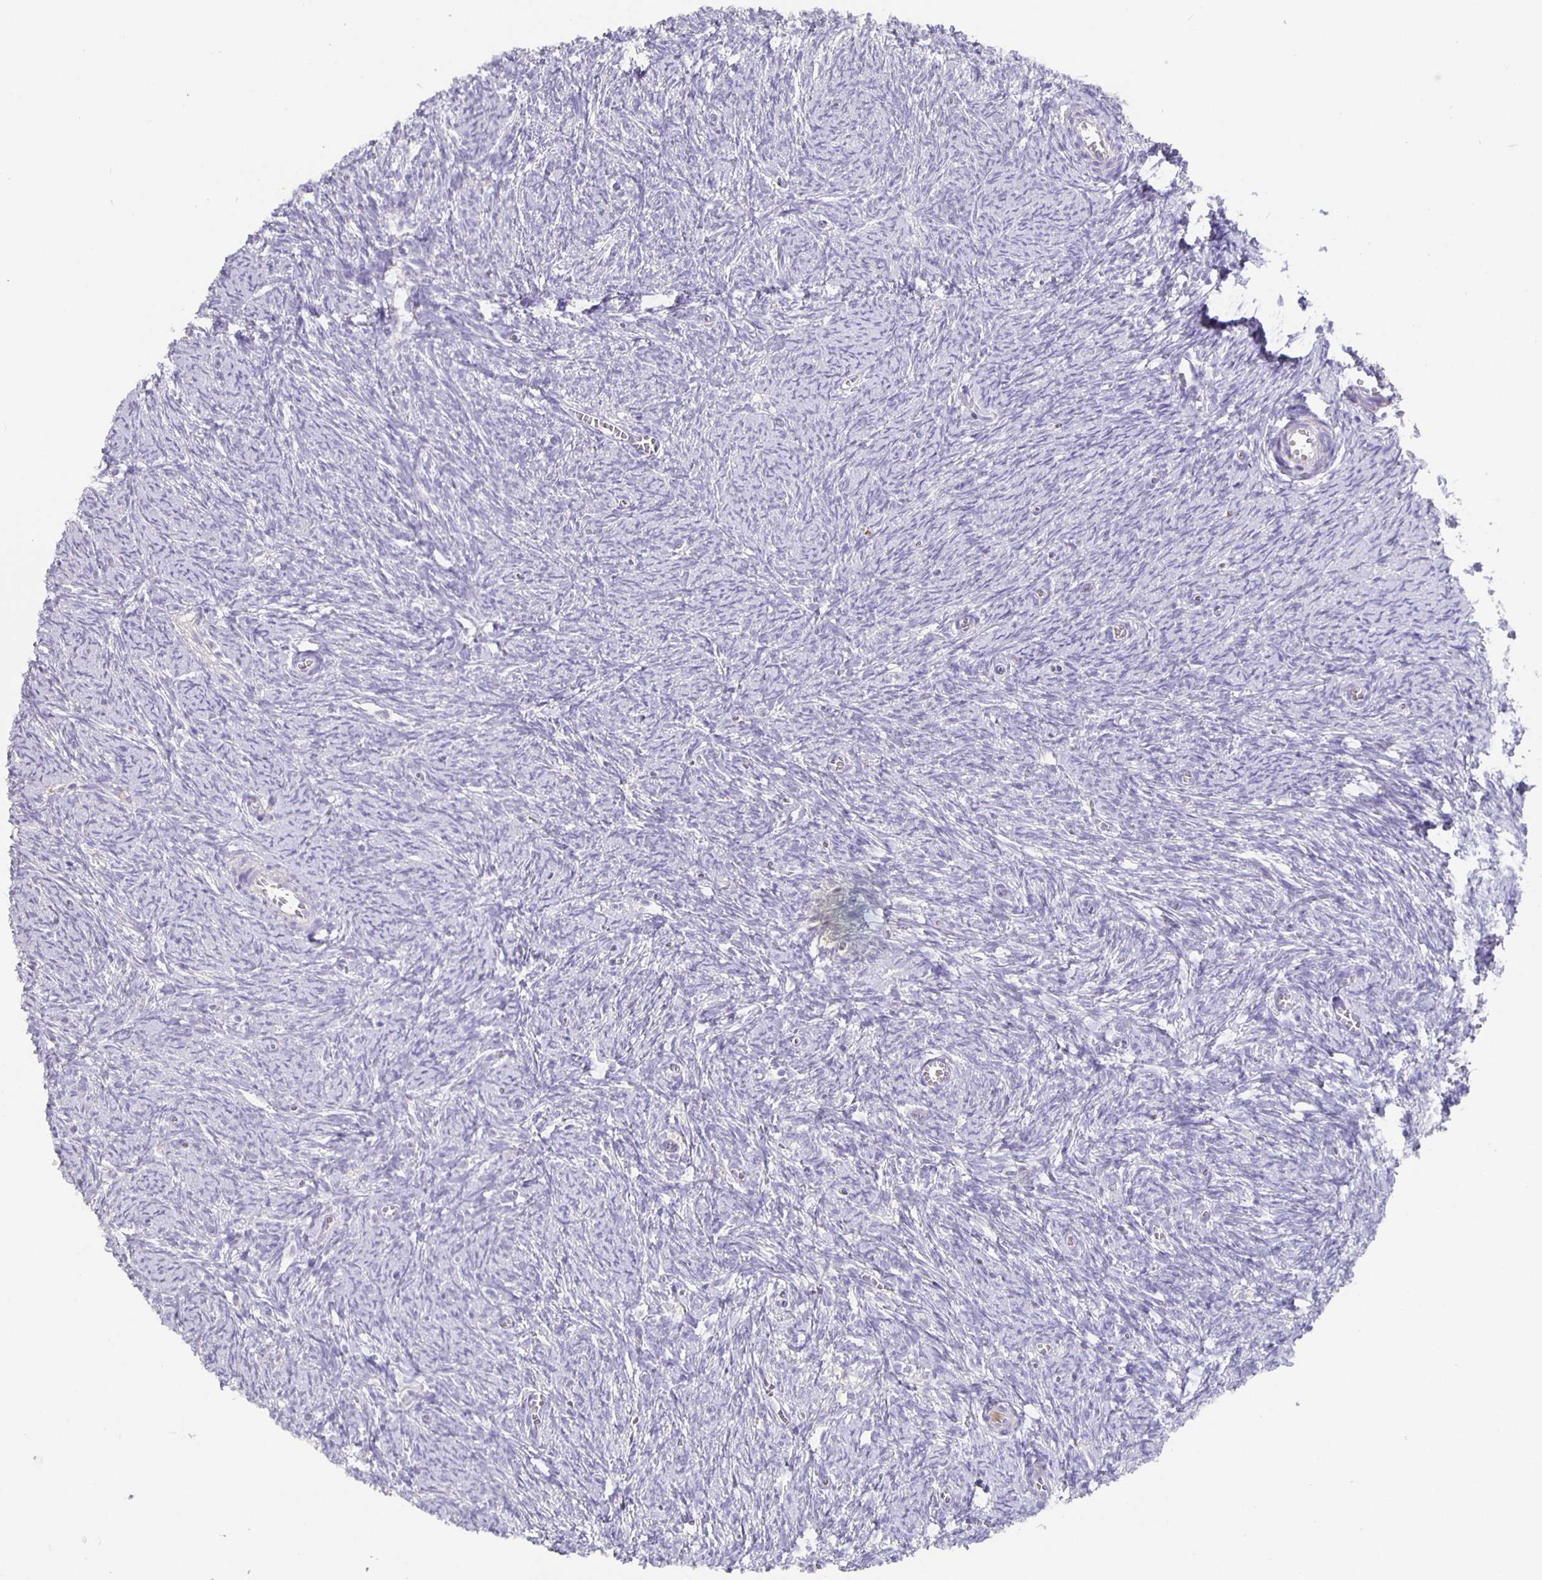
{"staining": {"intensity": "negative", "quantity": "none", "location": "none"}, "tissue": "ovary", "cell_type": "Ovarian stroma cells", "image_type": "normal", "snomed": [{"axis": "morphology", "description": "Normal tissue, NOS"}, {"axis": "topography", "description": "Ovary"}], "caption": "Ovary was stained to show a protein in brown. There is no significant staining in ovarian stroma cells. Nuclei are stained in blue.", "gene": "CFAP74", "patient": {"sex": "female", "age": 41}}